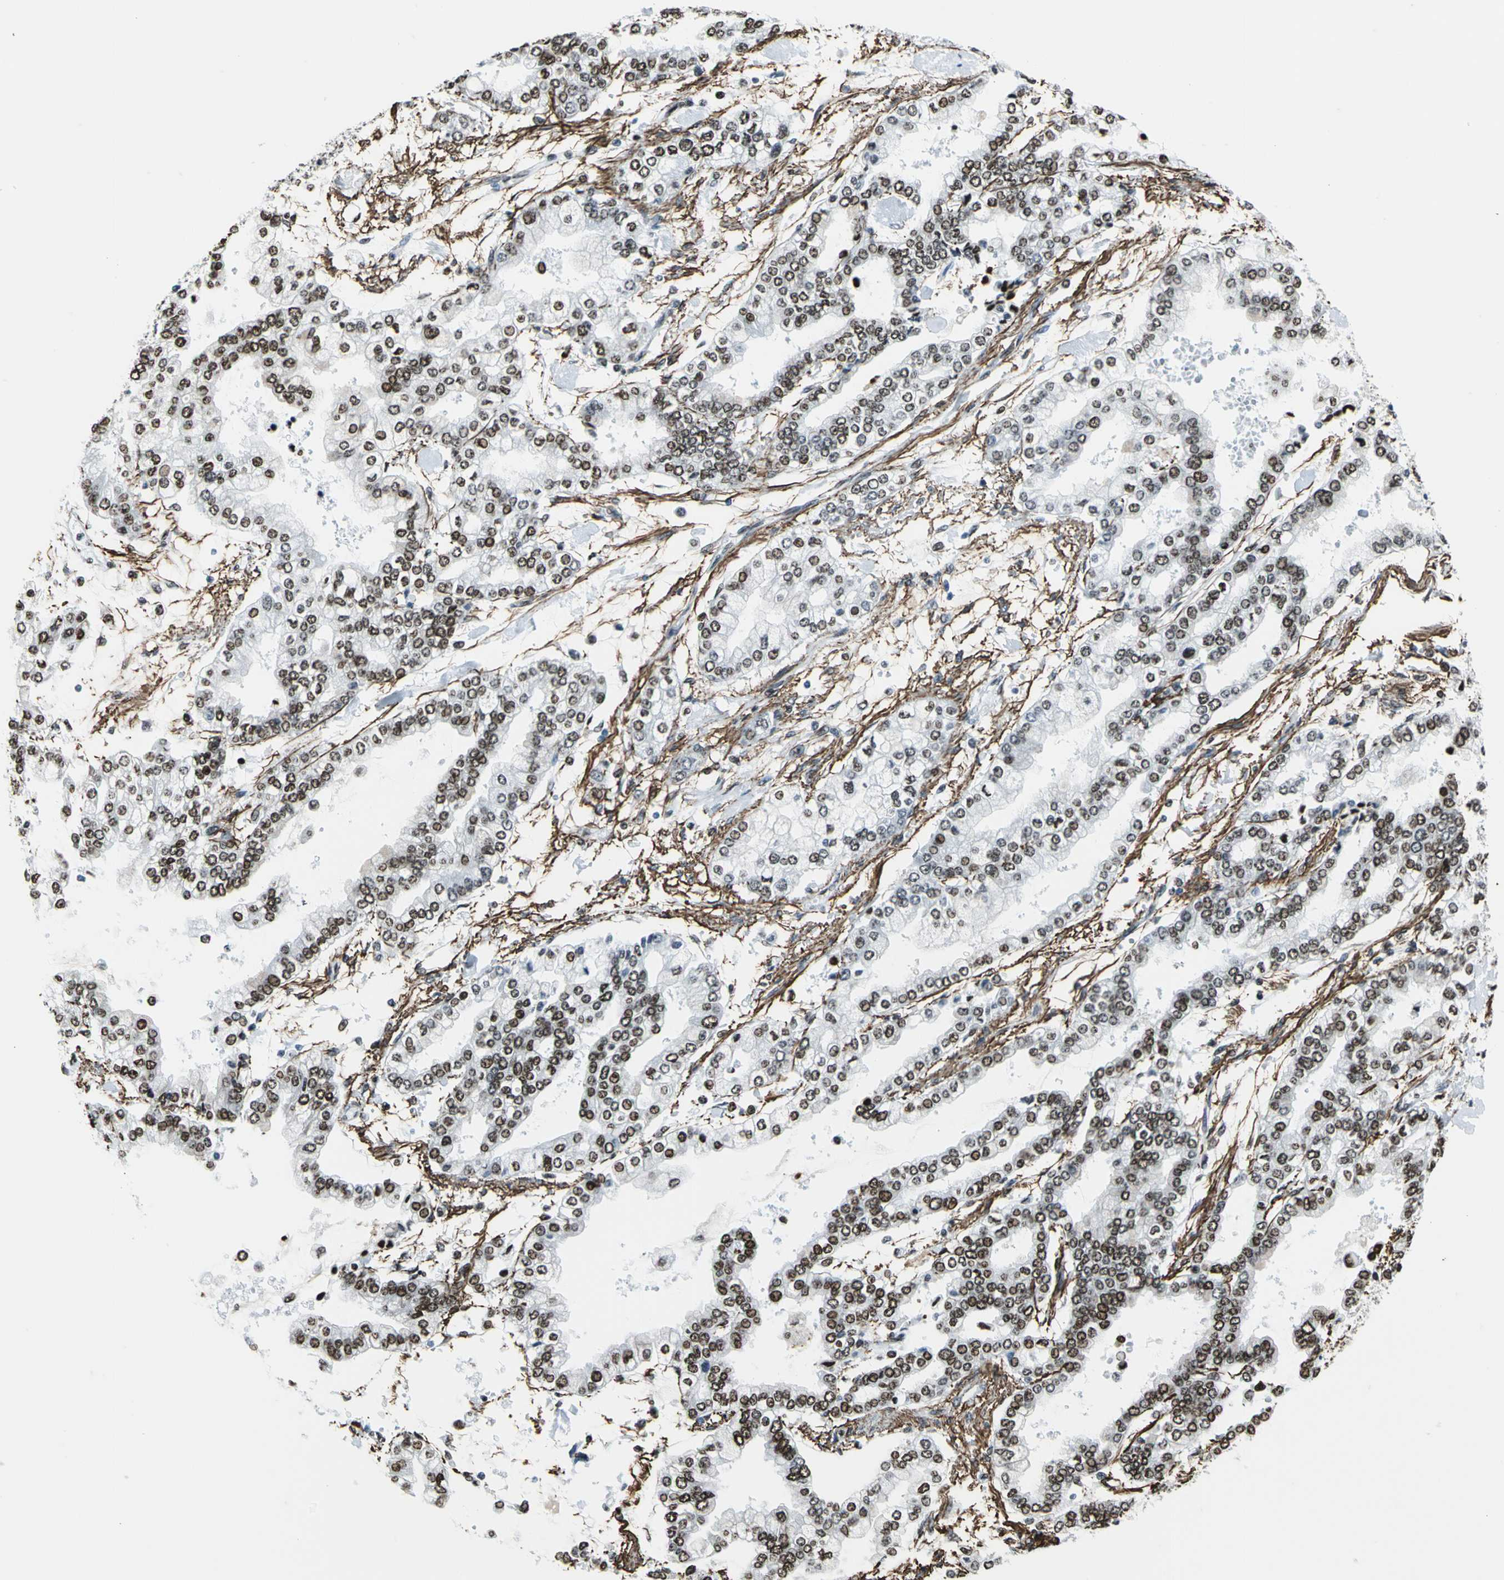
{"staining": {"intensity": "strong", "quantity": ">75%", "location": "nuclear"}, "tissue": "stomach cancer", "cell_type": "Tumor cells", "image_type": "cancer", "snomed": [{"axis": "morphology", "description": "Normal tissue, NOS"}, {"axis": "morphology", "description": "Adenocarcinoma, NOS"}, {"axis": "topography", "description": "Stomach, upper"}, {"axis": "topography", "description": "Stomach"}], "caption": "The immunohistochemical stain labels strong nuclear positivity in tumor cells of adenocarcinoma (stomach) tissue.", "gene": "APEX1", "patient": {"sex": "male", "age": 76}}